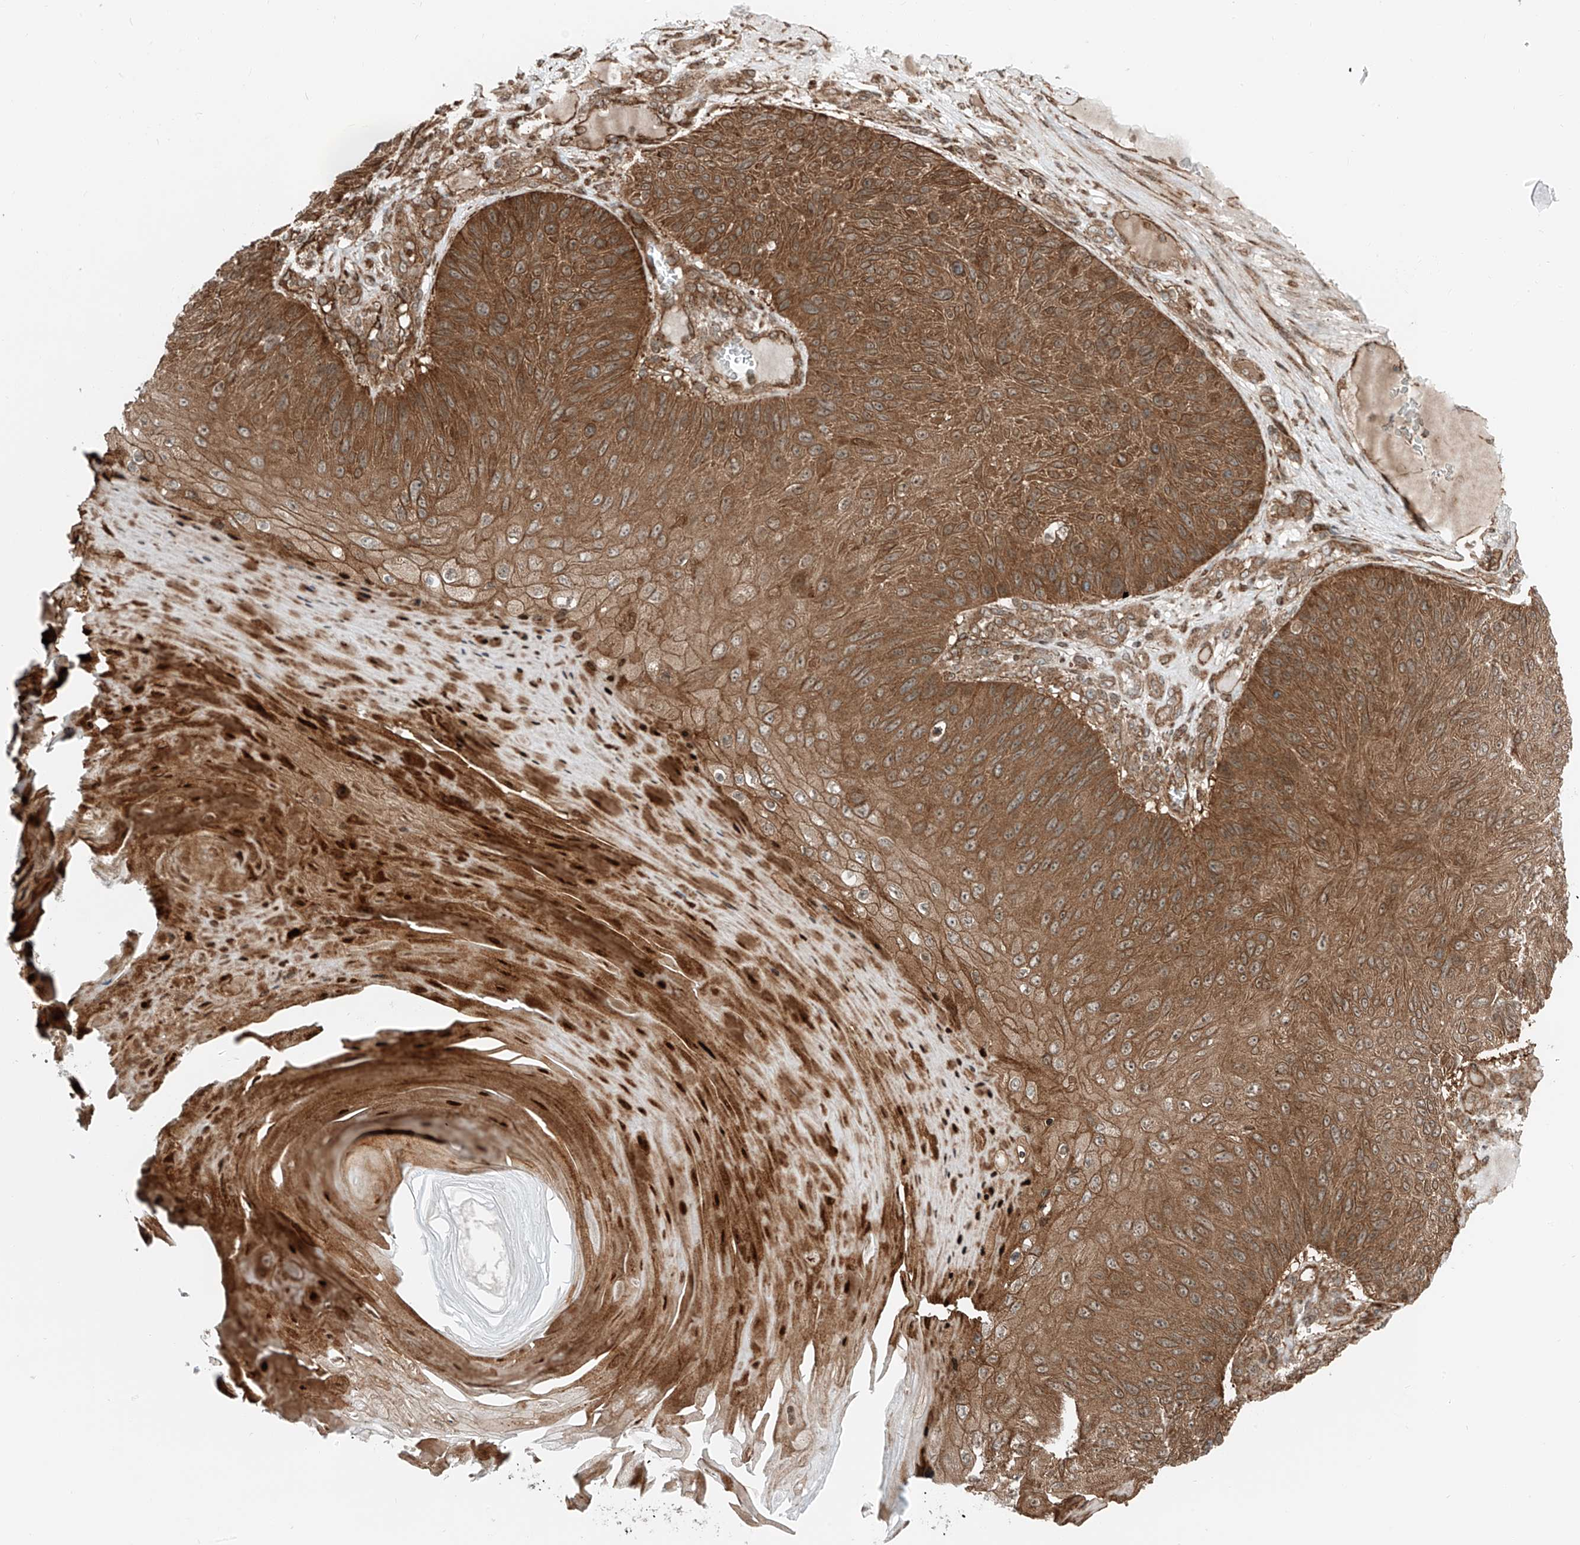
{"staining": {"intensity": "strong", "quantity": ">75%", "location": "cytoplasmic/membranous"}, "tissue": "skin cancer", "cell_type": "Tumor cells", "image_type": "cancer", "snomed": [{"axis": "morphology", "description": "Squamous cell carcinoma, NOS"}, {"axis": "topography", "description": "Skin"}], "caption": "This micrograph reveals skin cancer (squamous cell carcinoma) stained with immunohistochemistry to label a protein in brown. The cytoplasmic/membranous of tumor cells show strong positivity for the protein. Nuclei are counter-stained blue.", "gene": "USP48", "patient": {"sex": "female", "age": 88}}